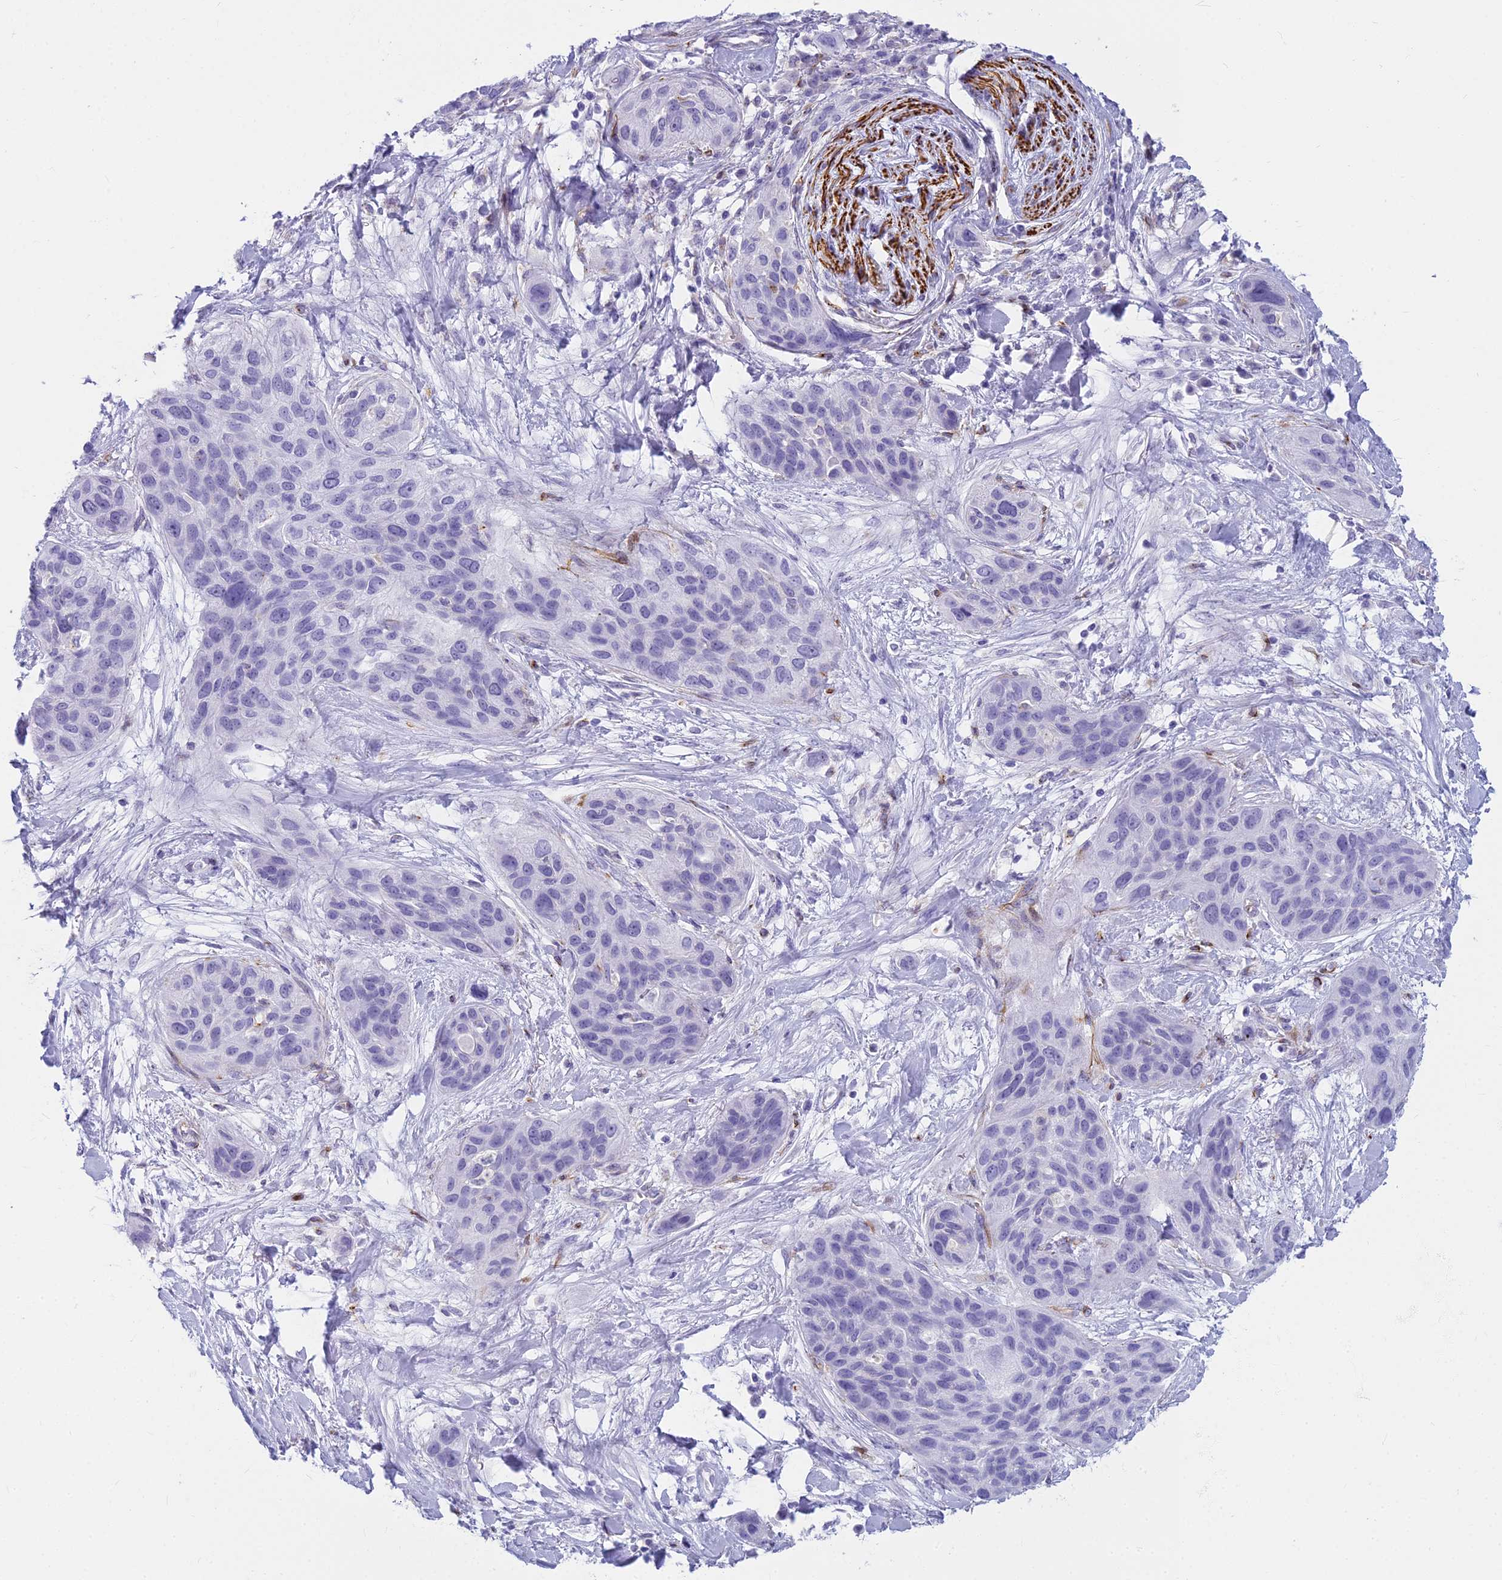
{"staining": {"intensity": "negative", "quantity": "none", "location": "none"}, "tissue": "lung cancer", "cell_type": "Tumor cells", "image_type": "cancer", "snomed": [{"axis": "morphology", "description": "Squamous cell carcinoma, NOS"}, {"axis": "topography", "description": "Lung"}], "caption": "The immunohistochemistry image has no significant expression in tumor cells of lung squamous cell carcinoma tissue.", "gene": "EVI2A", "patient": {"sex": "female", "age": 70}}